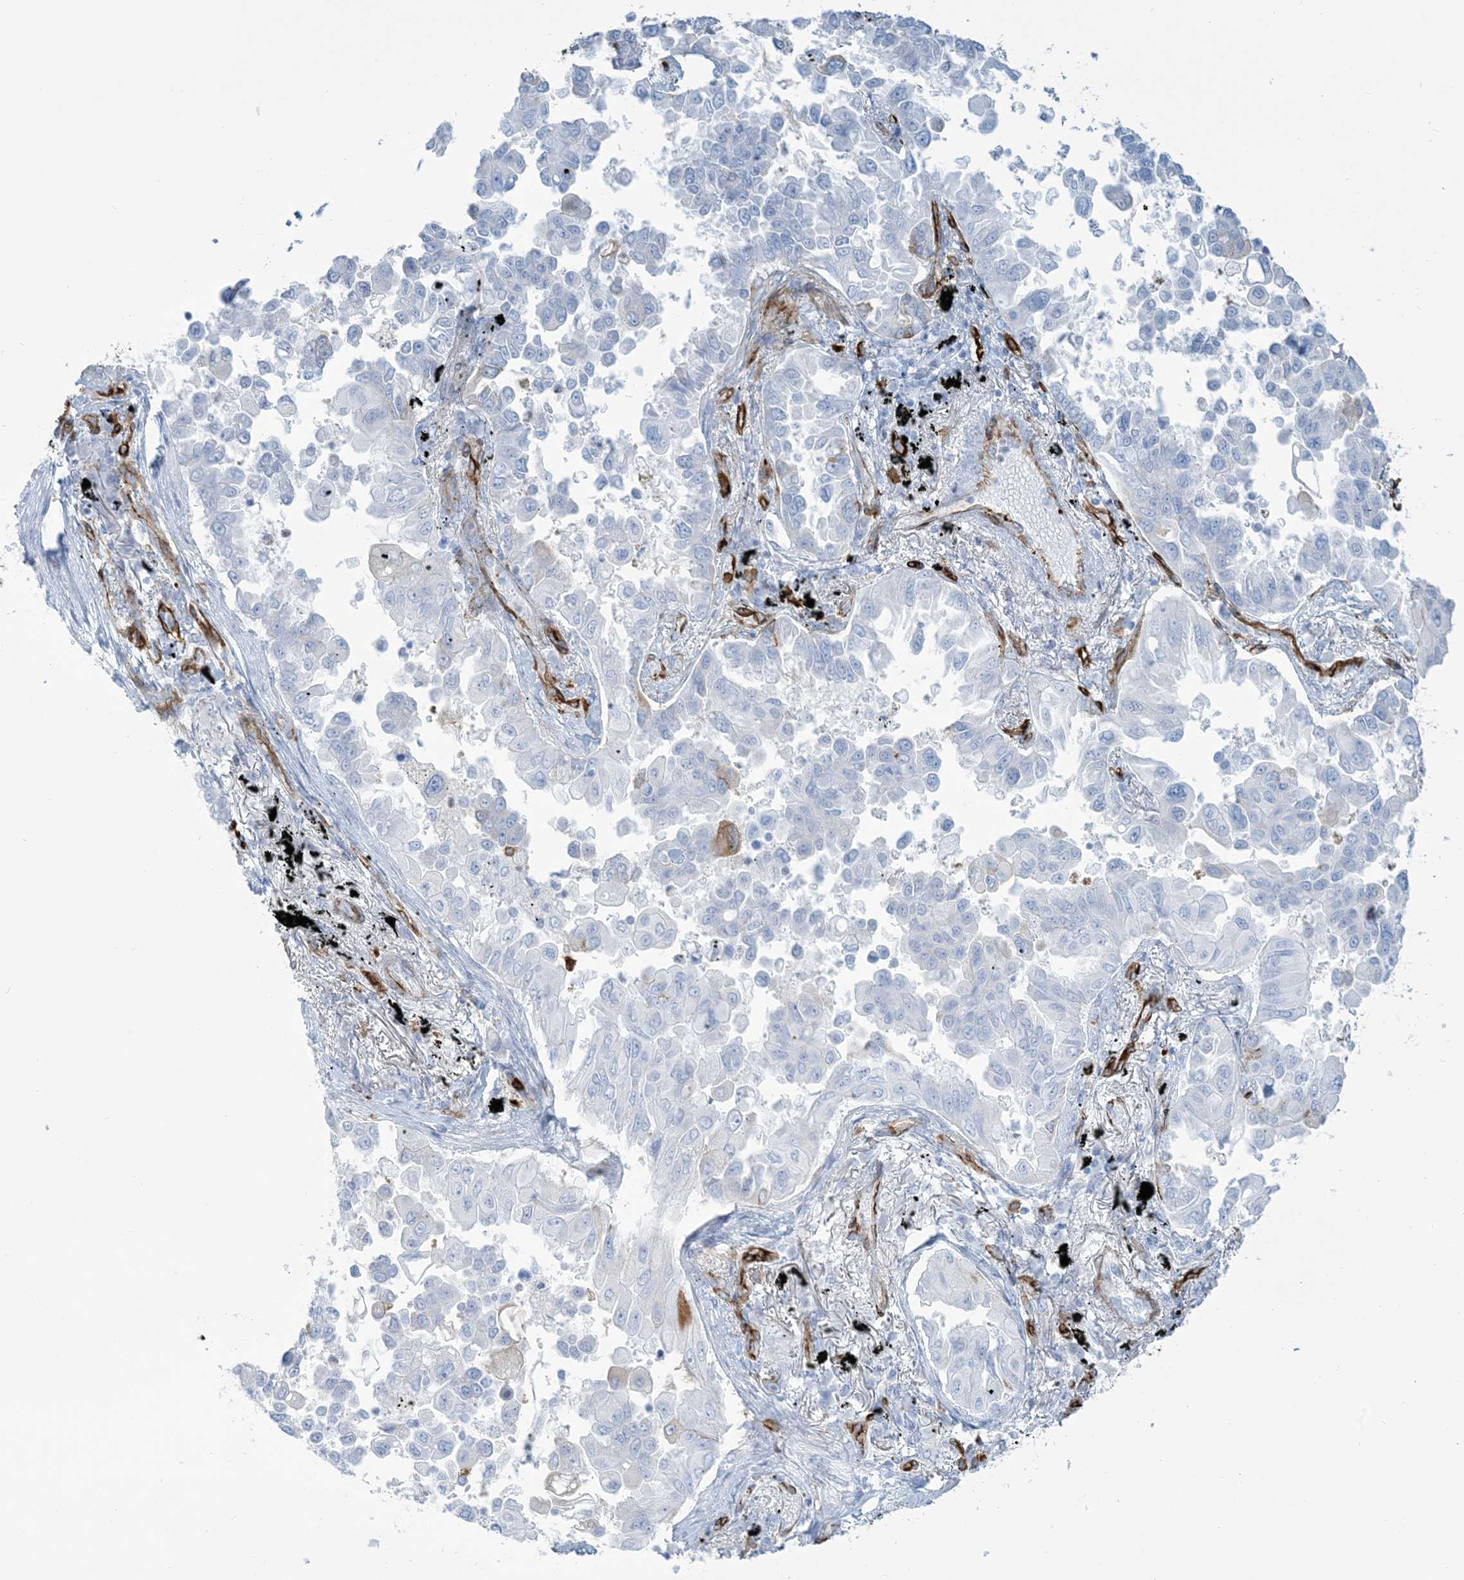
{"staining": {"intensity": "moderate", "quantity": "<25%", "location": "cytoplasmic/membranous"}, "tissue": "lung cancer", "cell_type": "Tumor cells", "image_type": "cancer", "snomed": [{"axis": "morphology", "description": "Adenocarcinoma, NOS"}, {"axis": "topography", "description": "Lung"}], "caption": "IHC of human adenocarcinoma (lung) displays low levels of moderate cytoplasmic/membranous positivity in about <25% of tumor cells.", "gene": "EPS8L3", "patient": {"sex": "female", "age": 67}}